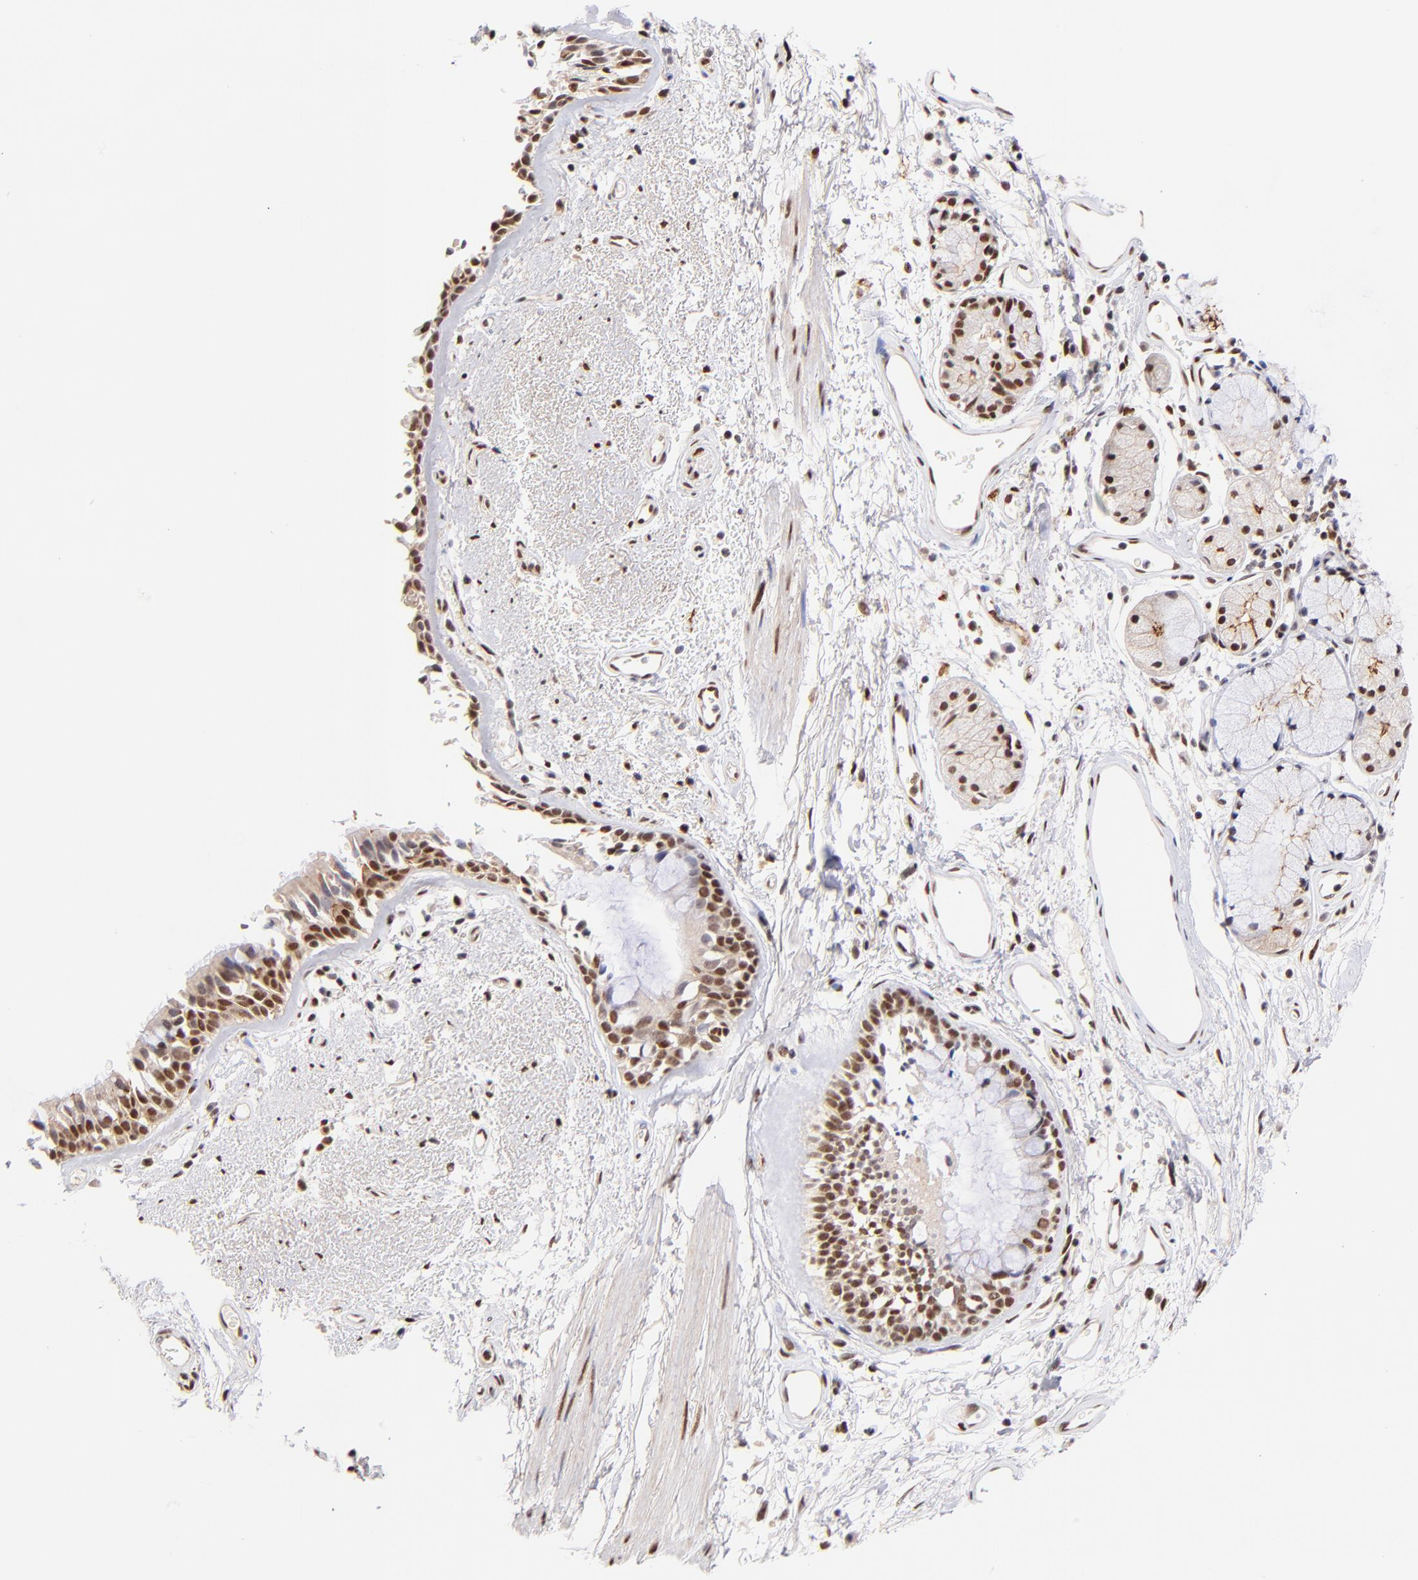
{"staining": {"intensity": "moderate", "quantity": ">75%", "location": "nuclear"}, "tissue": "bronchus", "cell_type": "Respiratory epithelial cells", "image_type": "normal", "snomed": [{"axis": "morphology", "description": "Normal tissue, NOS"}, {"axis": "morphology", "description": "Adenocarcinoma, NOS"}, {"axis": "topography", "description": "Bronchus"}, {"axis": "topography", "description": "Lung"}], "caption": "DAB (3,3'-diaminobenzidine) immunohistochemical staining of benign bronchus demonstrates moderate nuclear protein positivity in approximately >75% of respiratory epithelial cells. The protein of interest is shown in brown color, while the nuclei are stained blue.", "gene": "MIDEAS", "patient": {"sex": "male", "age": 71}}